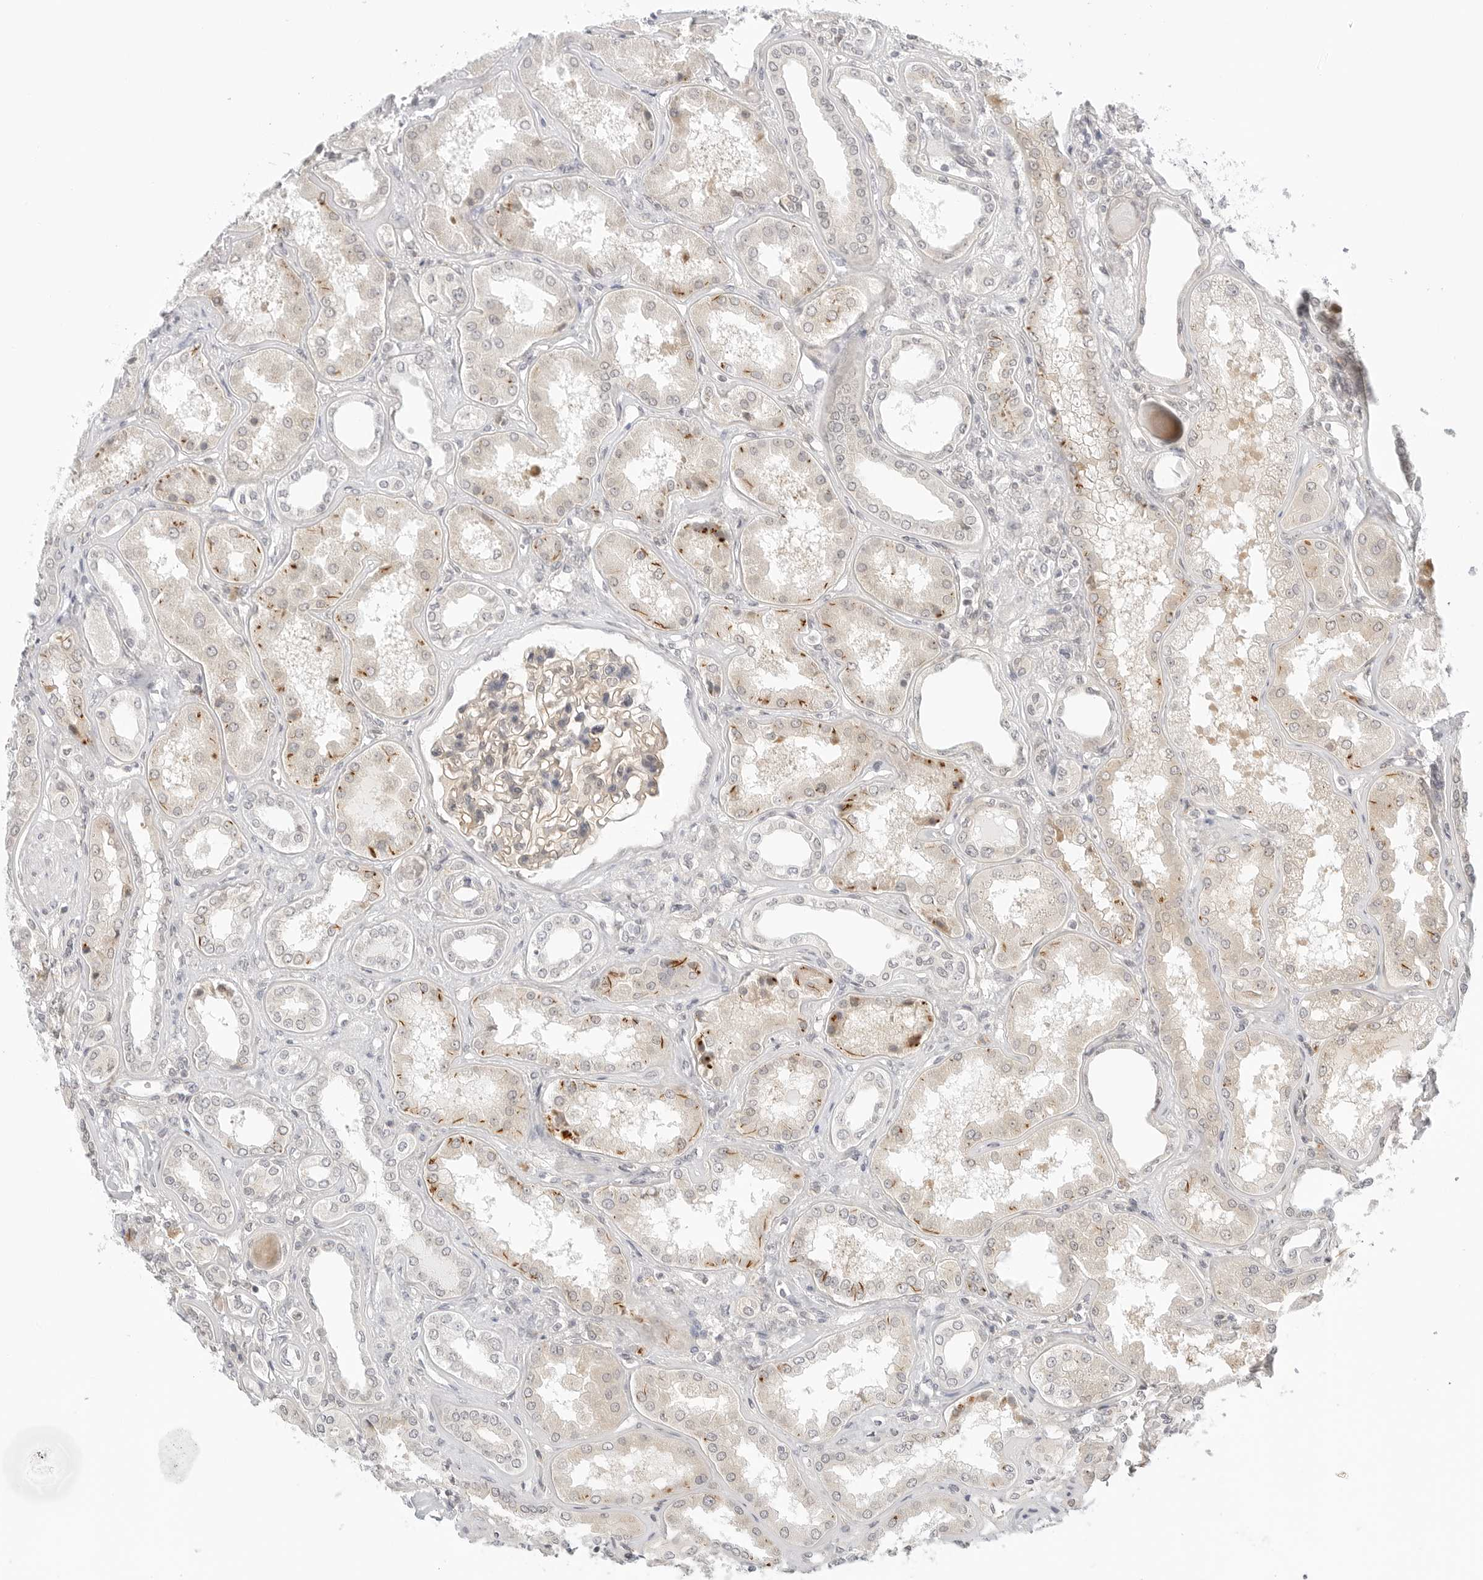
{"staining": {"intensity": "moderate", "quantity": "25%-75%", "location": "cytoplasmic/membranous"}, "tissue": "kidney", "cell_type": "Cells in glomeruli", "image_type": "normal", "snomed": [{"axis": "morphology", "description": "Normal tissue, NOS"}, {"axis": "topography", "description": "Kidney"}], "caption": "Immunohistochemistry (IHC) (DAB (3,3'-diaminobenzidine)) staining of normal kidney shows moderate cytoplasmic/membranous protein positivity in approximately 25%-75% of cells in glomeruli.", "gene": "TCP1", "patient": {"sex": "female", "age": 56}}